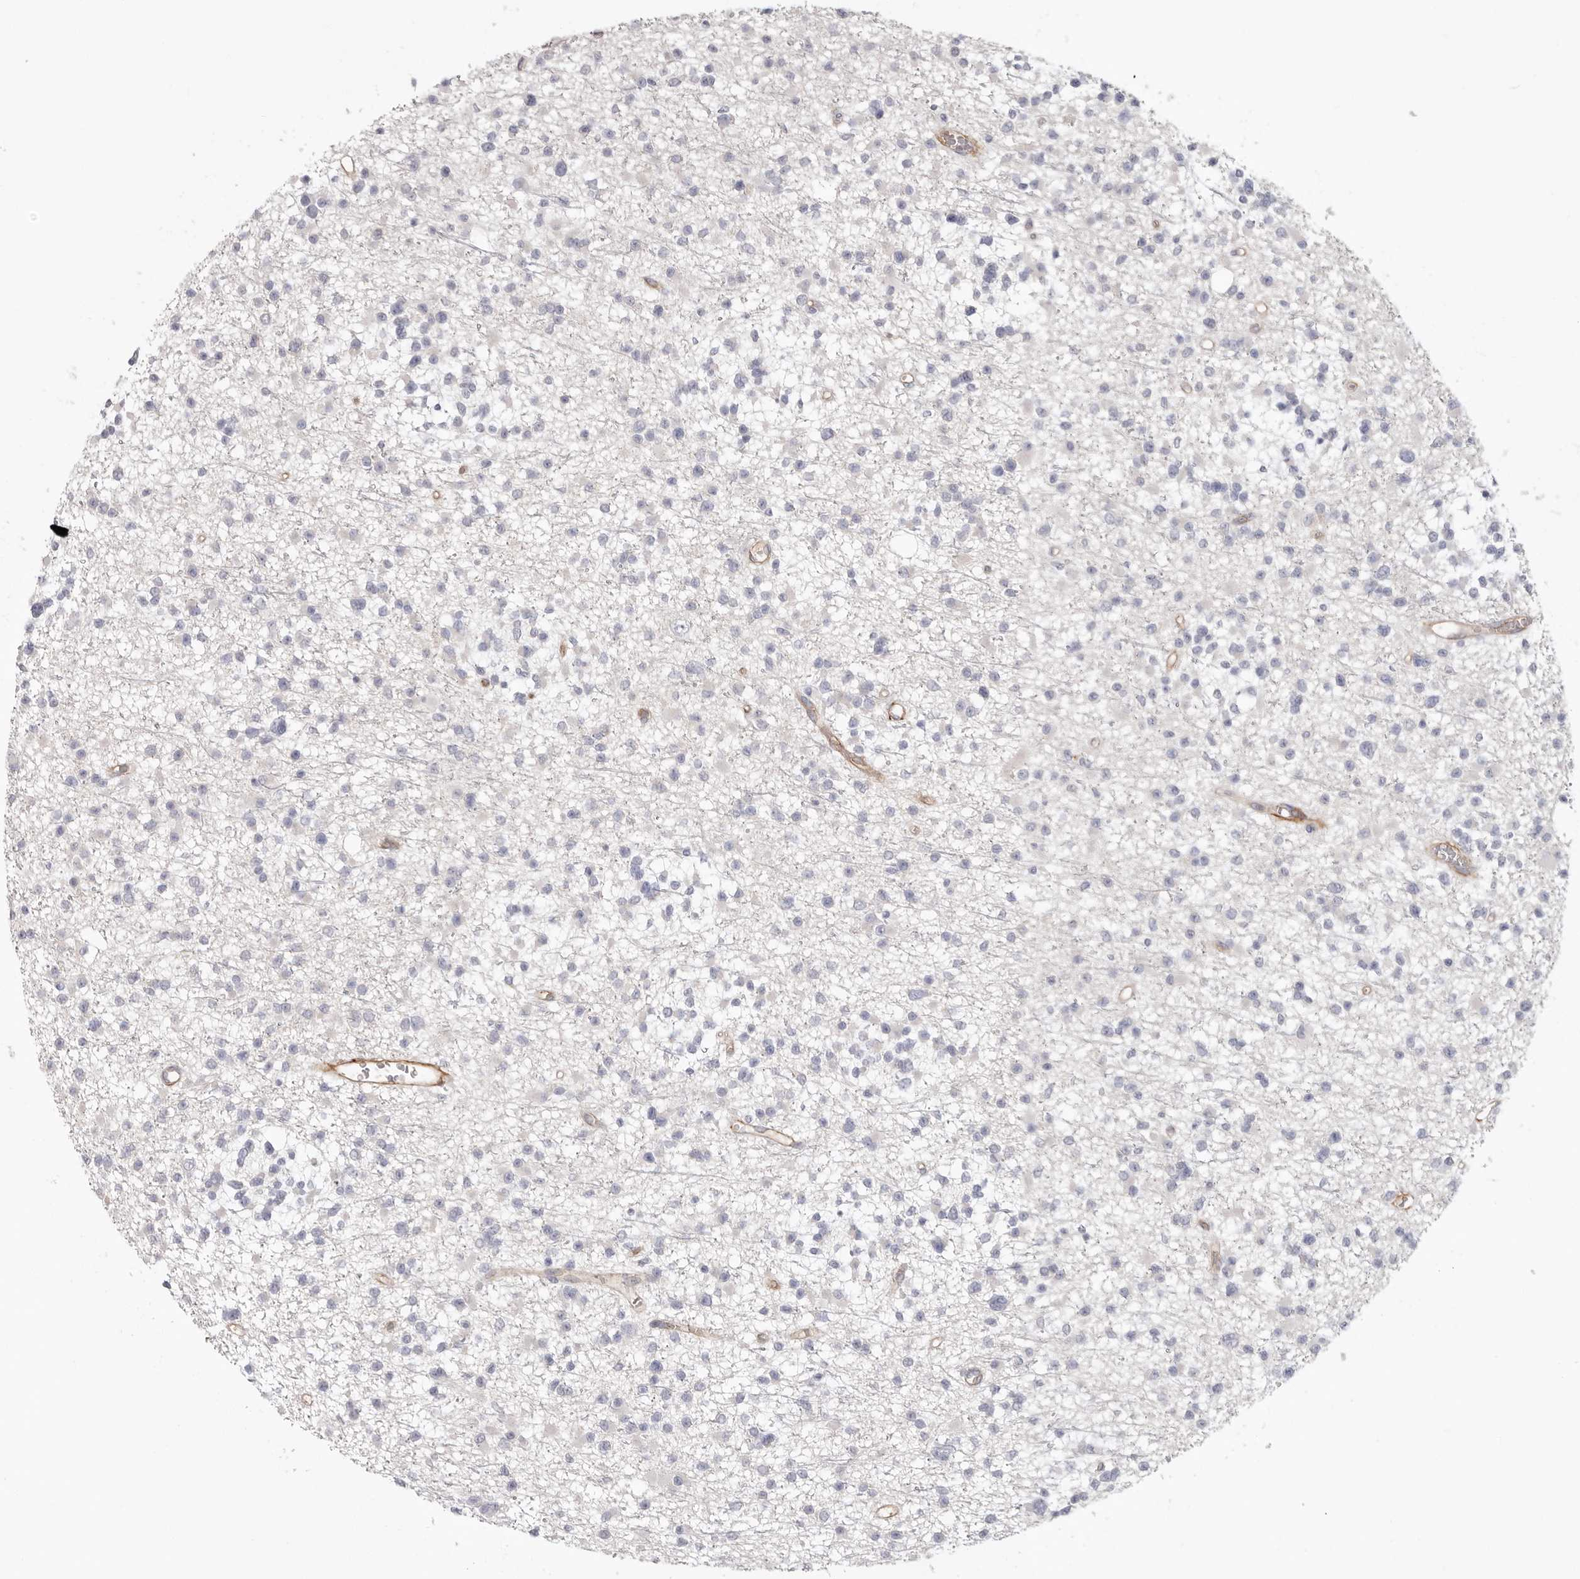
{"staining": {"intensity": "negative", "quantity": "none", "location": "none"}, "tissue": "glioma", "cell_type": "Tumor cells", "image_type": "cancer", "snomed": [{"axis": "morphology", "description": "Glioma, malignant, Low grade"}, {"axis": "topography", "description": "Brain"}], "caption": "High magnification brightfield microscopy of malignant glioma (low-grade) stained with DAB (brown) and counterstained with hematoxylin (blue): tumor cells show no significant positivity. Nuclei are stained in blue.", "gene": "LRRC66", "patient": {"sex": "female", "age": 22}}